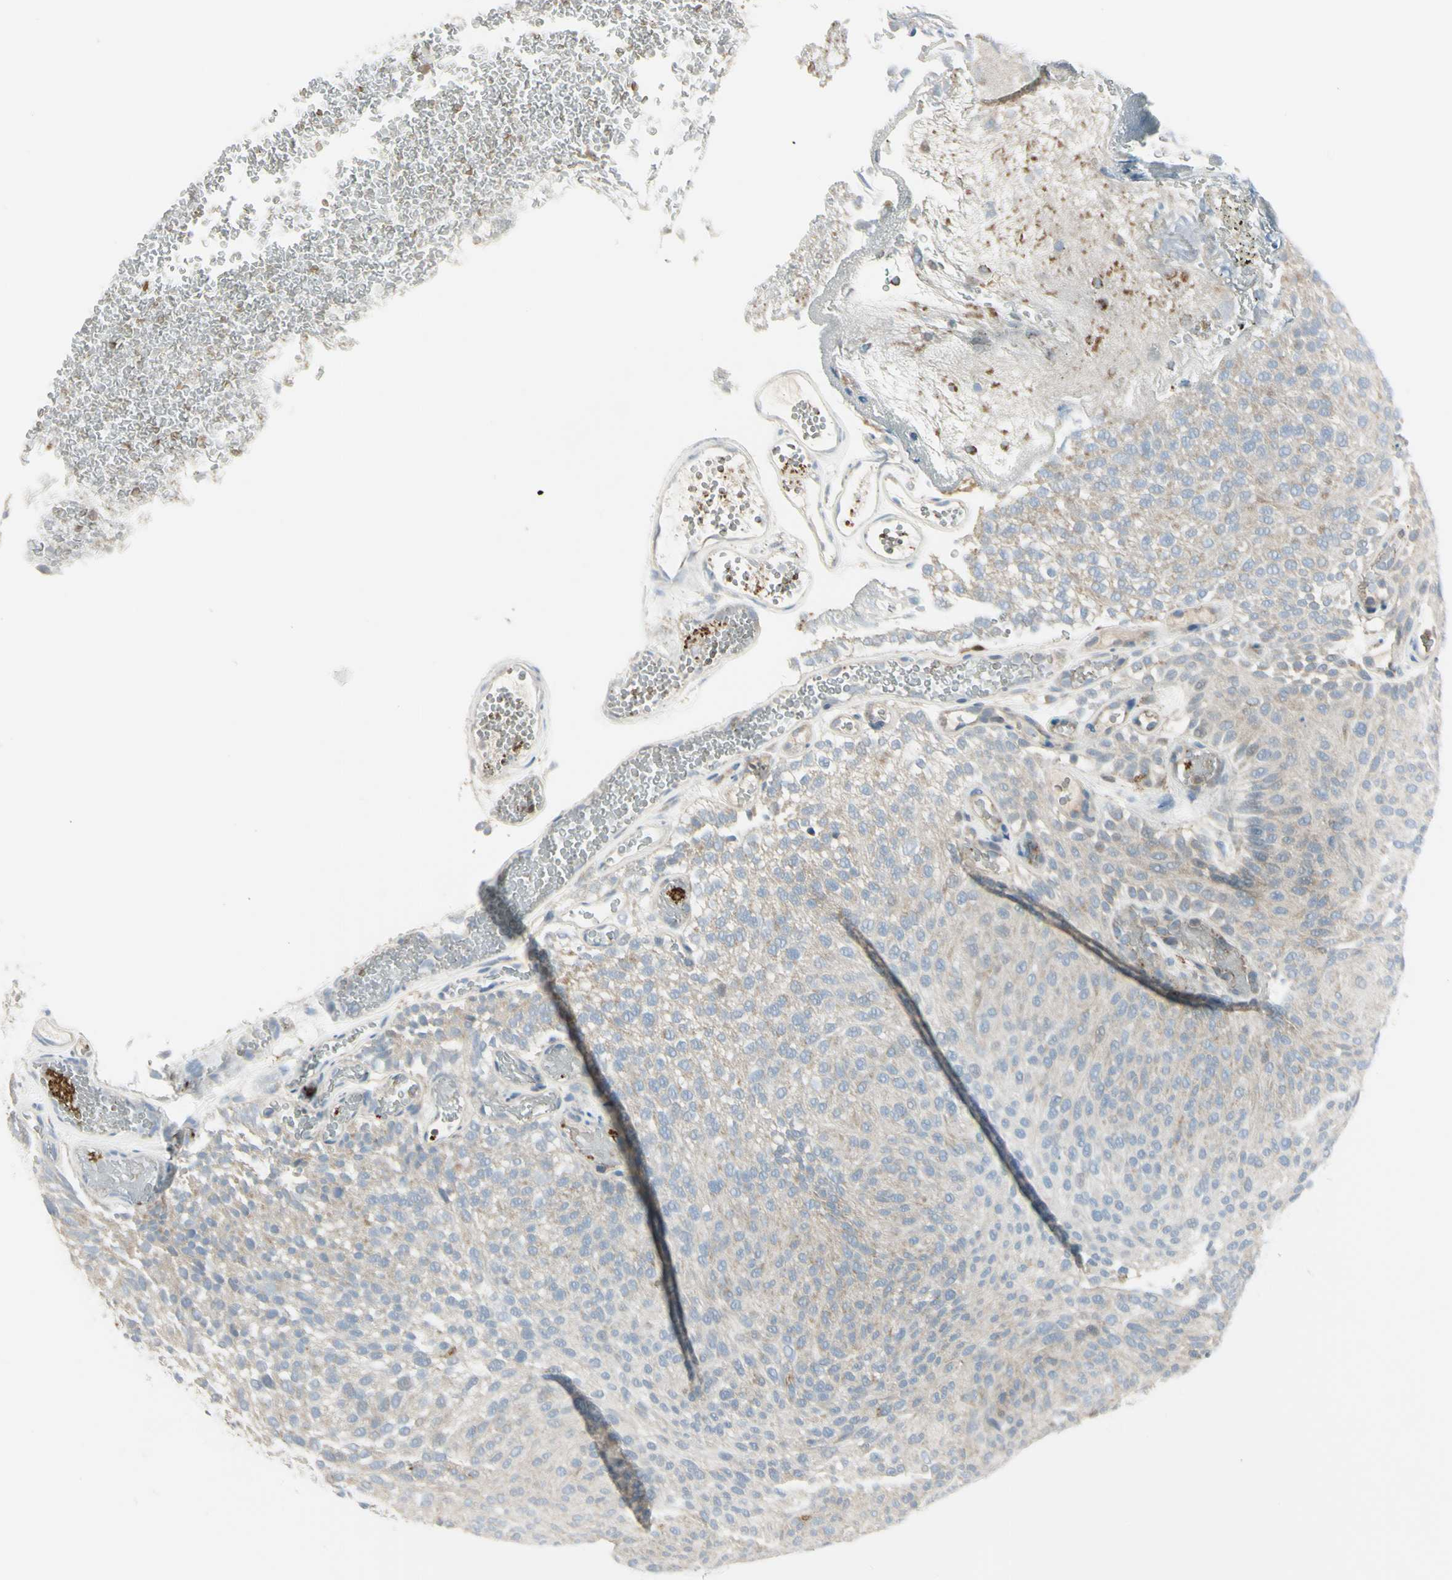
{"staining": {"intensity": "weak", "quantity": ">75%", "location": "cytoplasmic/membranous"}, "tissue": "urothelial cancer", "cell_type": "Tumor cells", "image_type": "cancer", "snomed": [{"axis": "morphology", "description": "Urothelial carcinoma, Low grade"}, {"axis": "topography", "description": "Urinary bladder"}], "caption": "Tumor cells exhibit low levels of weak cytoplasmic/membranous positivity in approximately >75% of cells in low-grade urothelial carcinoma. (DAB IHC, brown staining for protein, blue staining for nuclei).", "gene": "CYRIB", "patient": {"sex": "male", "age": 78}}